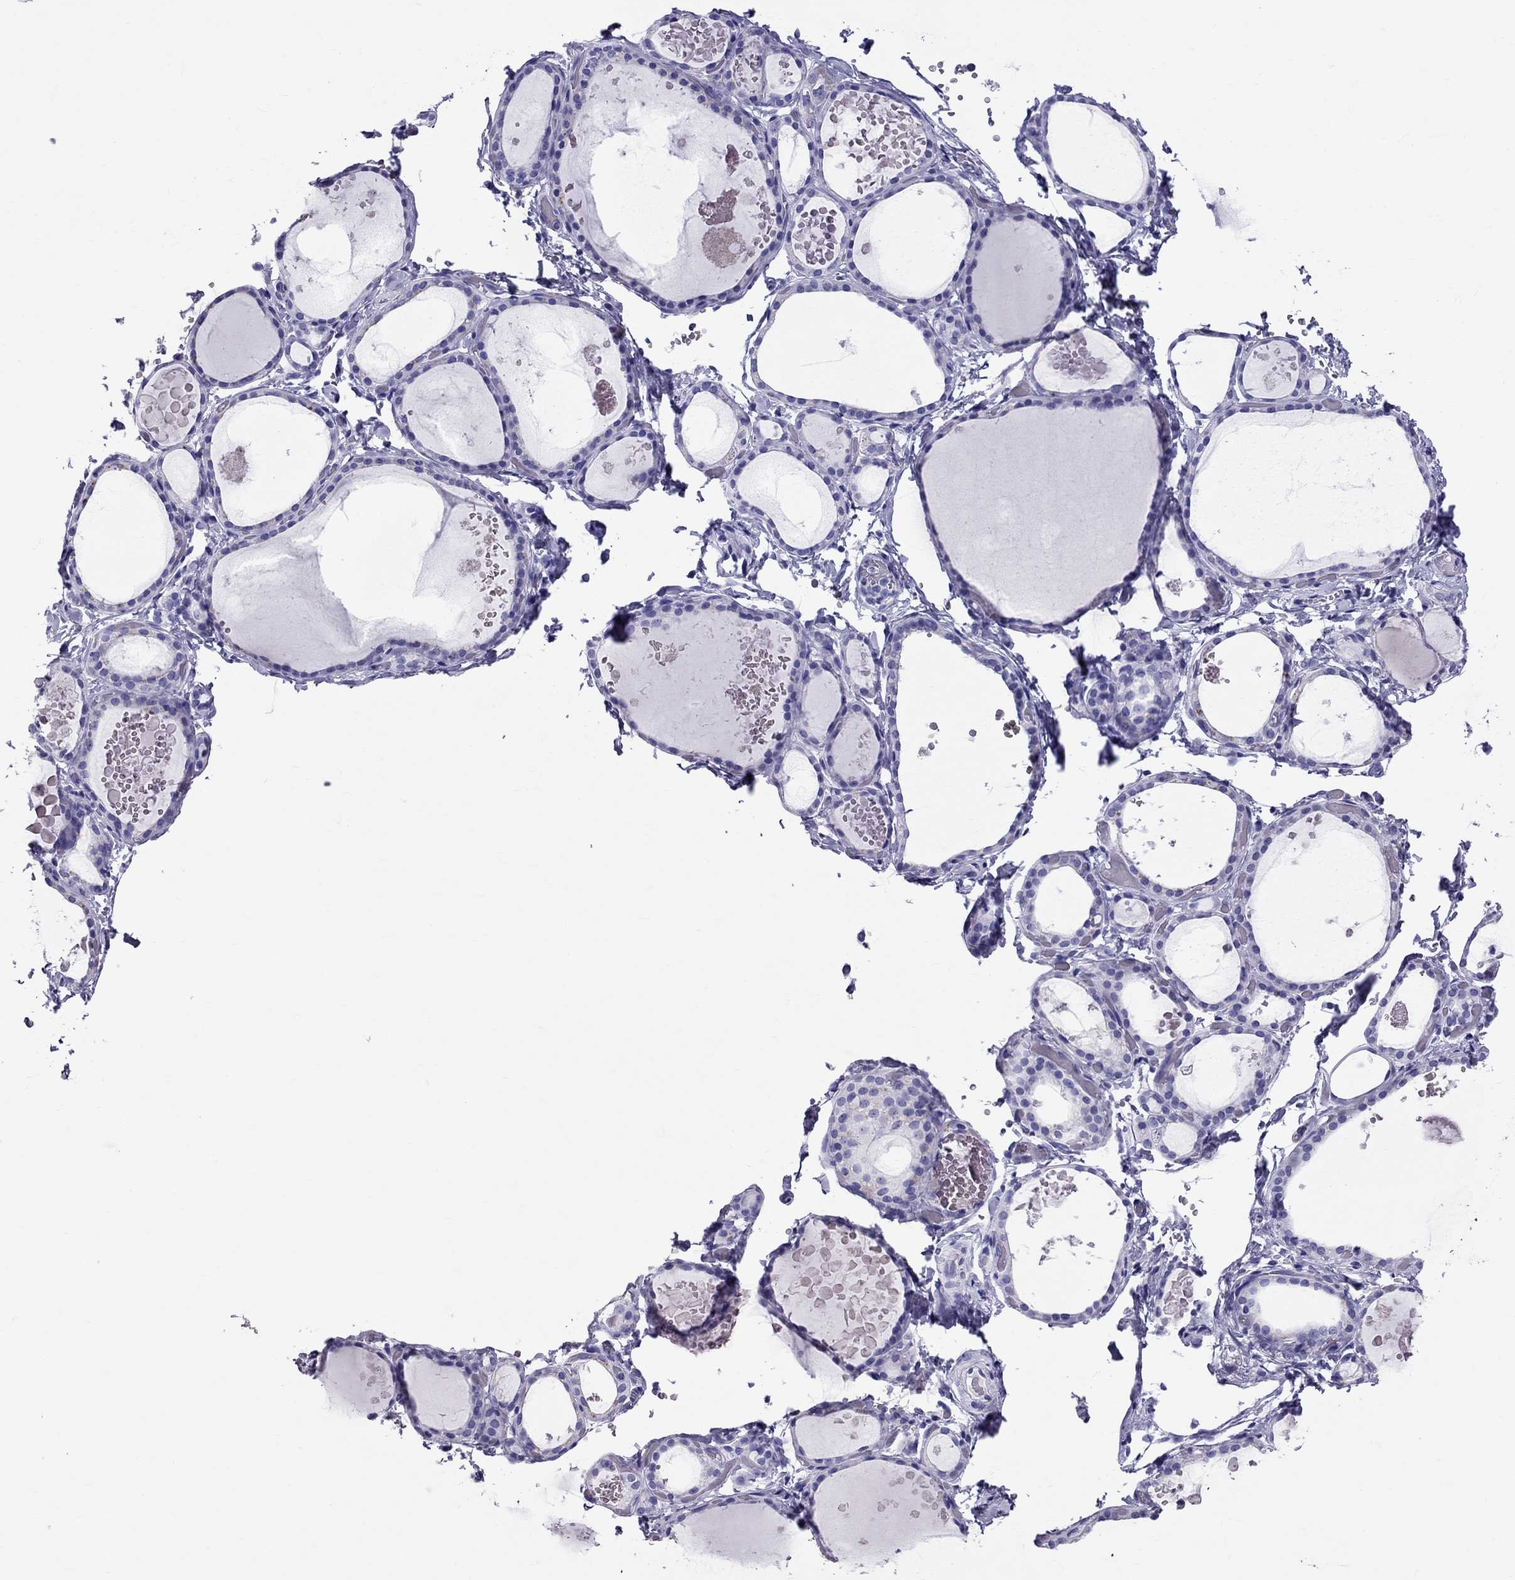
{"staining": {"intensity": "negative", "quantity": "none", "location": "none"}, "tissue": "thyroid gland", "cell_type": "Glandular cells", "image_type": "normal", "snomed": [{"axis": "morphology", "description": "Normal tissue, NOS"}, {"axis": "topography", "description": "Thyroid gland"}], "caption": "Protein analysis of benign thyroid gland shows no significant positivity in glandular cells.", "gene": "TTLL13", "patient": {"sex": "female", "age": 56}}